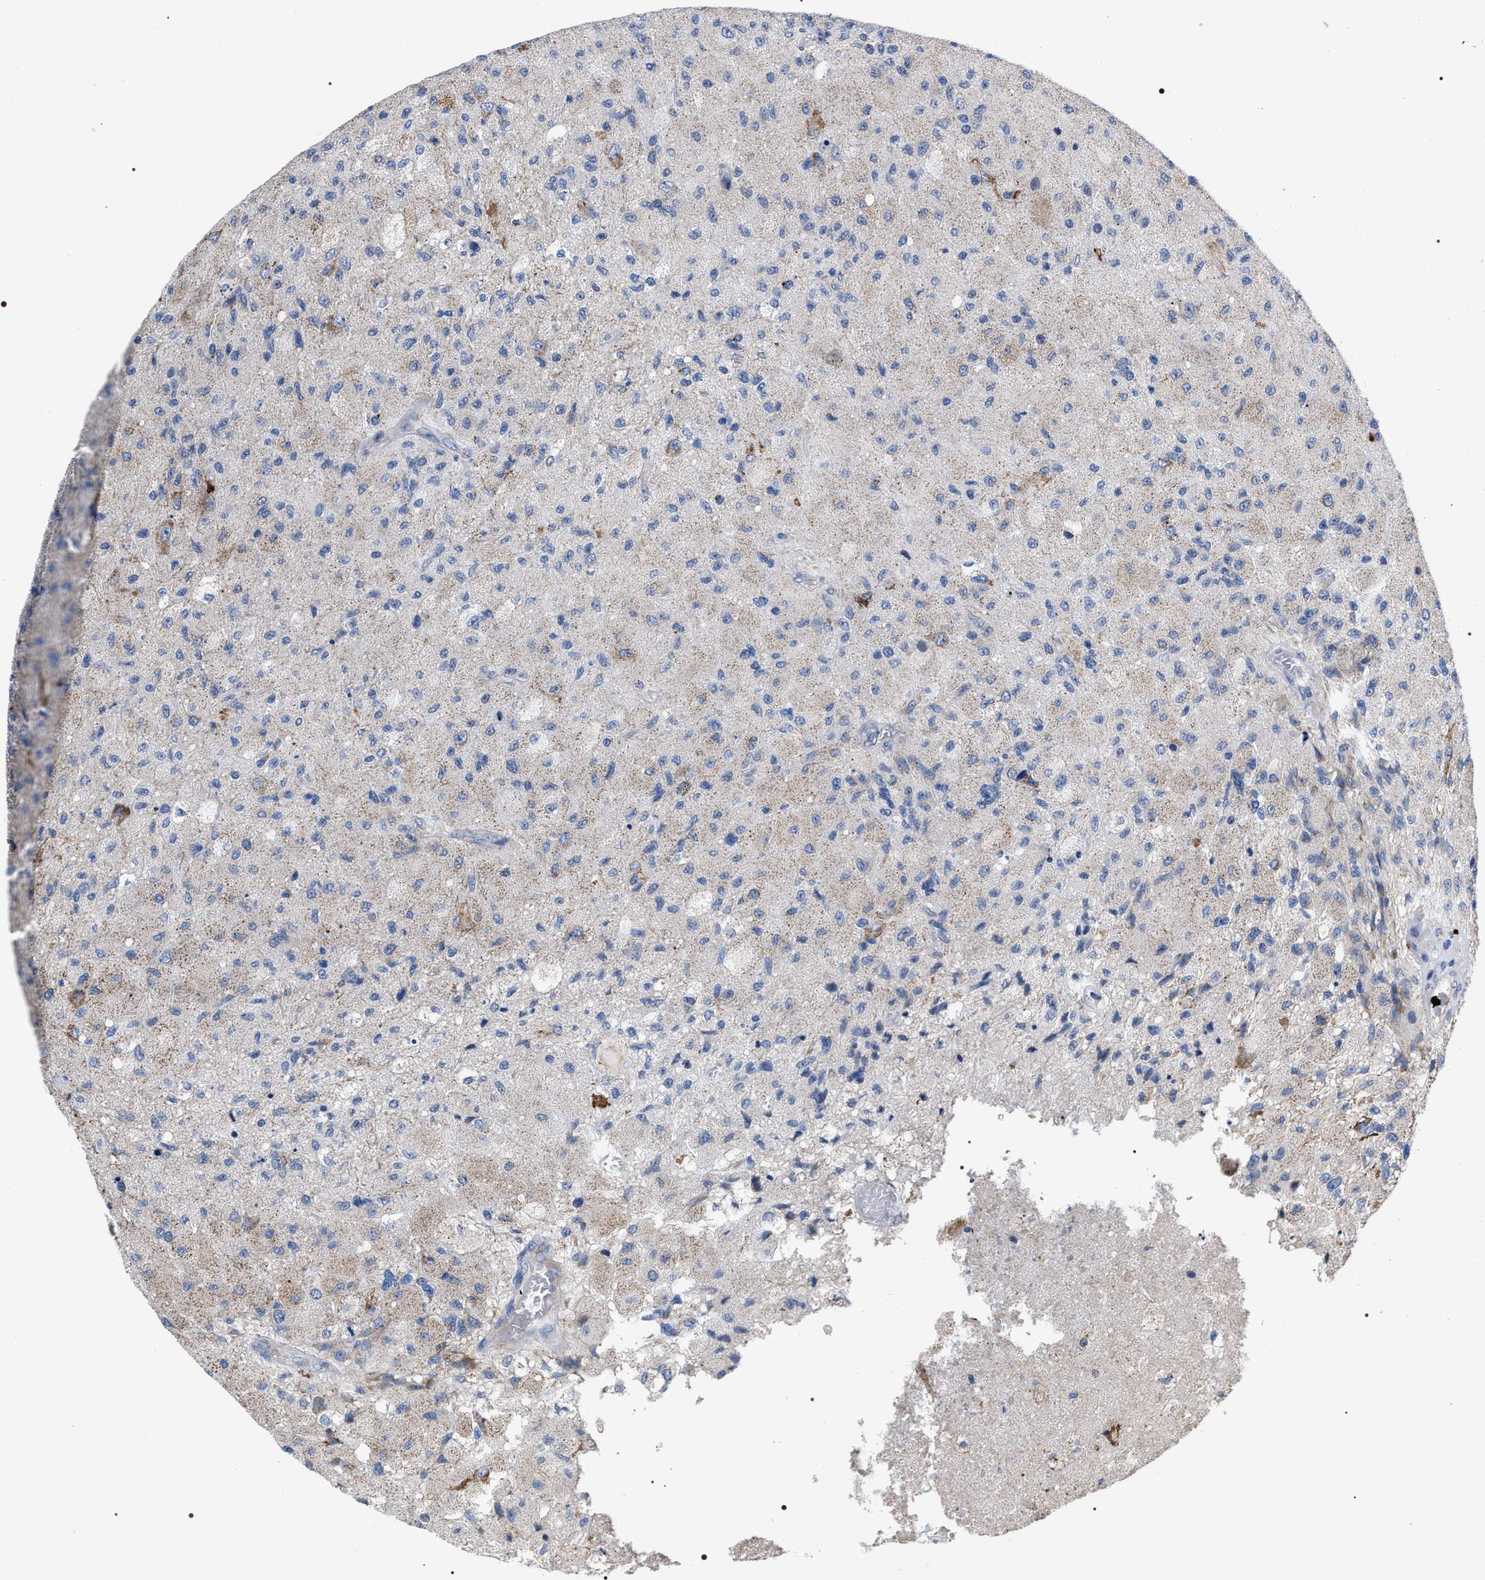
{"staining": {"intensity": "negative", "quantity": "none", "location": "none"}, "tissue": "glioma", "cell_type": "Tumor cells", "image_type": "cancer", "snomed": [{"axis": "morphology", "description": "Normal tissue, NOS"}, {"axis": "morphology", "description": "Glioma, malignant, High grade"}, {"axis": "topography", "description": "Cerebral cortex"}], "caption": "Malignant glioma (high-grade) stained for a protein using IHC shows no staining tumor cells.", "gene": "MACC1", "patient": {"sex": "male", "age": 77}}